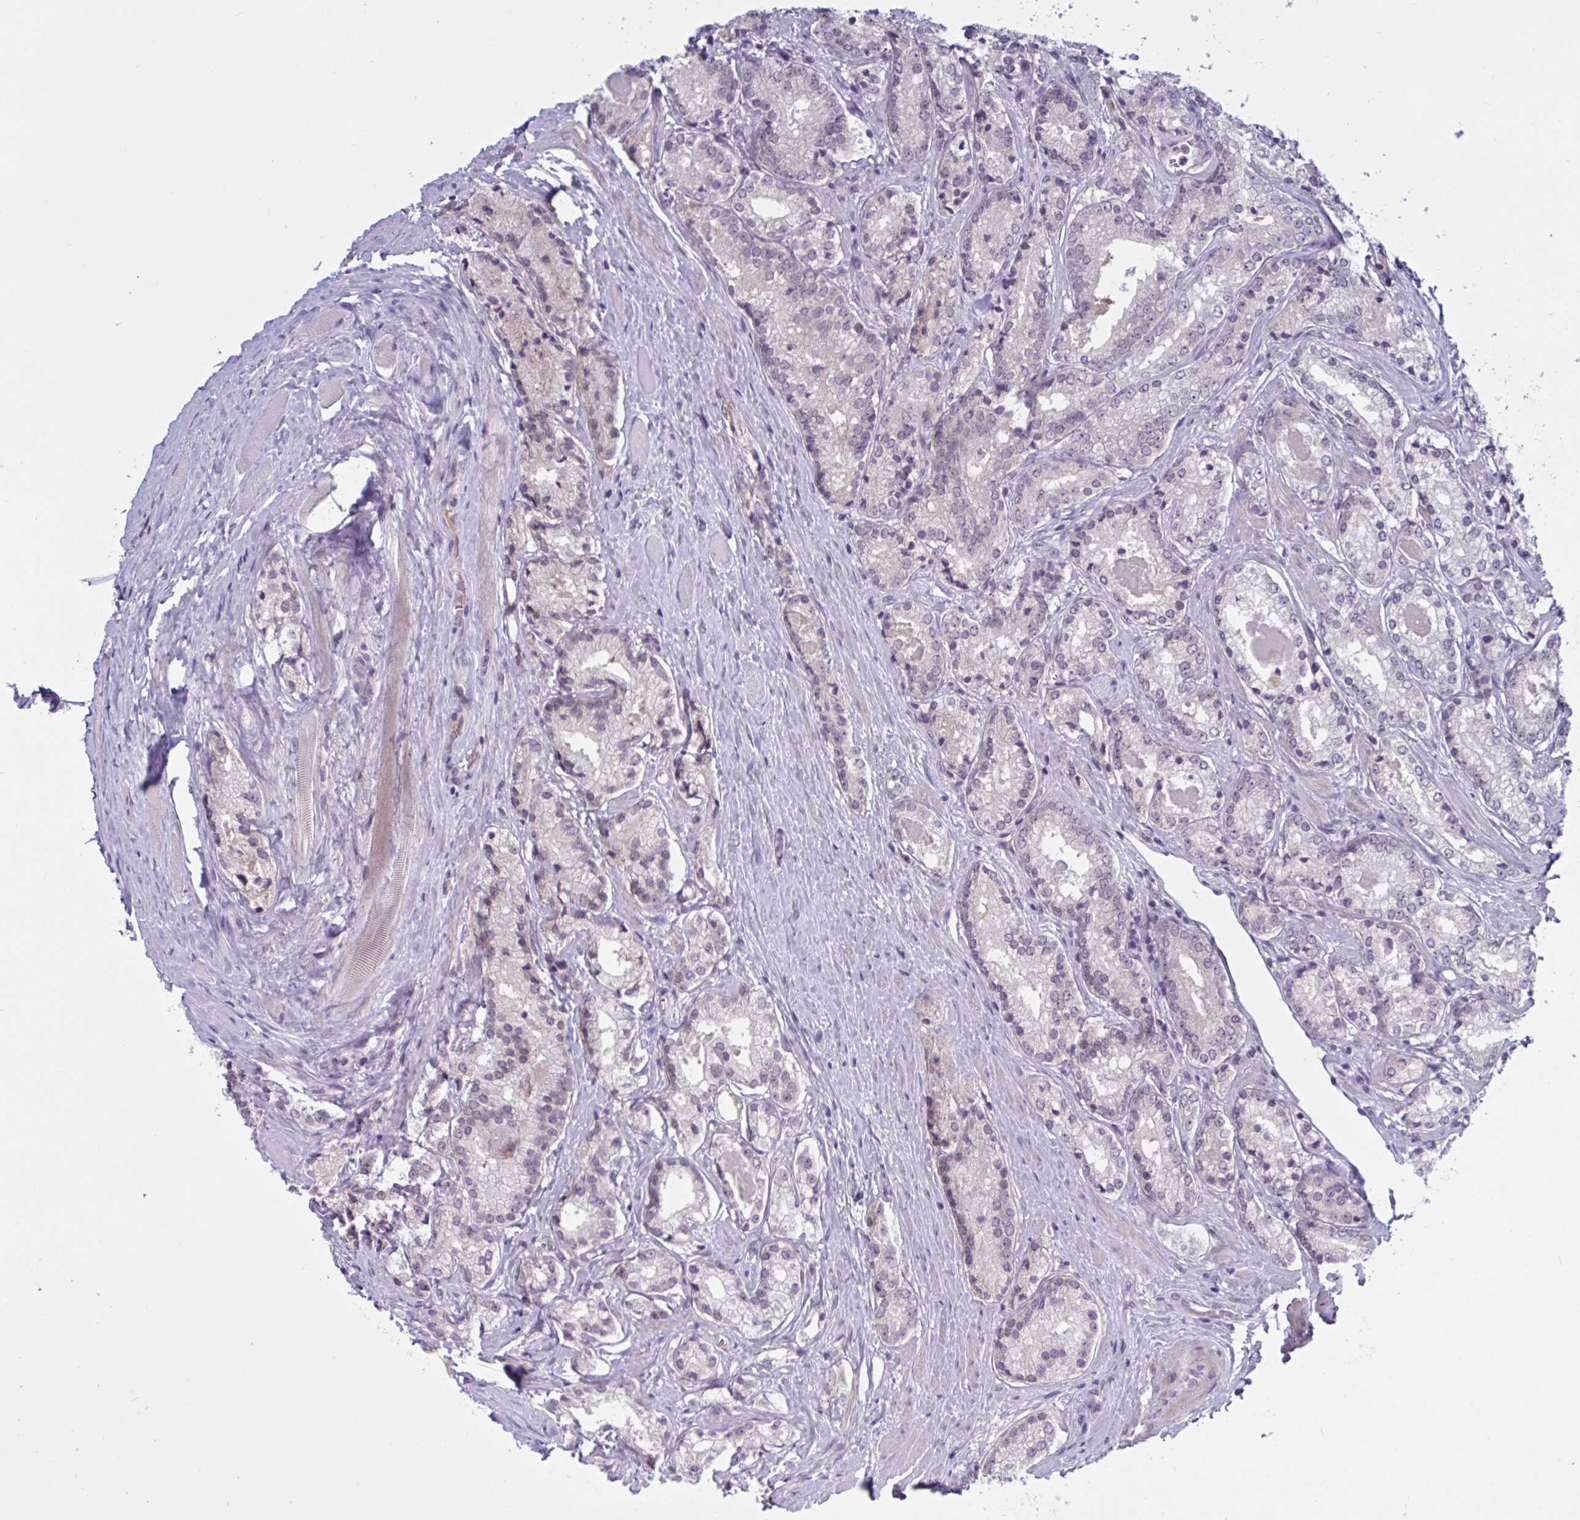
{"staining": {"intensity": "negative", "quantity": "none", "location": "none"}, "tissue": "prostate cancer", "cell_type": "Tumor cells", "image_type": "cancer", "snomed": [{"axis": "morphology", "description": "Adenocarcinoma, NOS"}, {"axis": "morphology", "description": "Adenocarcinoma, Low grade"}, {"axis": "topography", "description": "Prostate"}], "caption": "This is an immunohistochemistry (IHC) histopathology image of human prostate cancer (low-grade adenocarcinoma). There is no expression in tumor cells.", "gene": "TTC7B", "patient": {"sex": "male", "age": 68}}